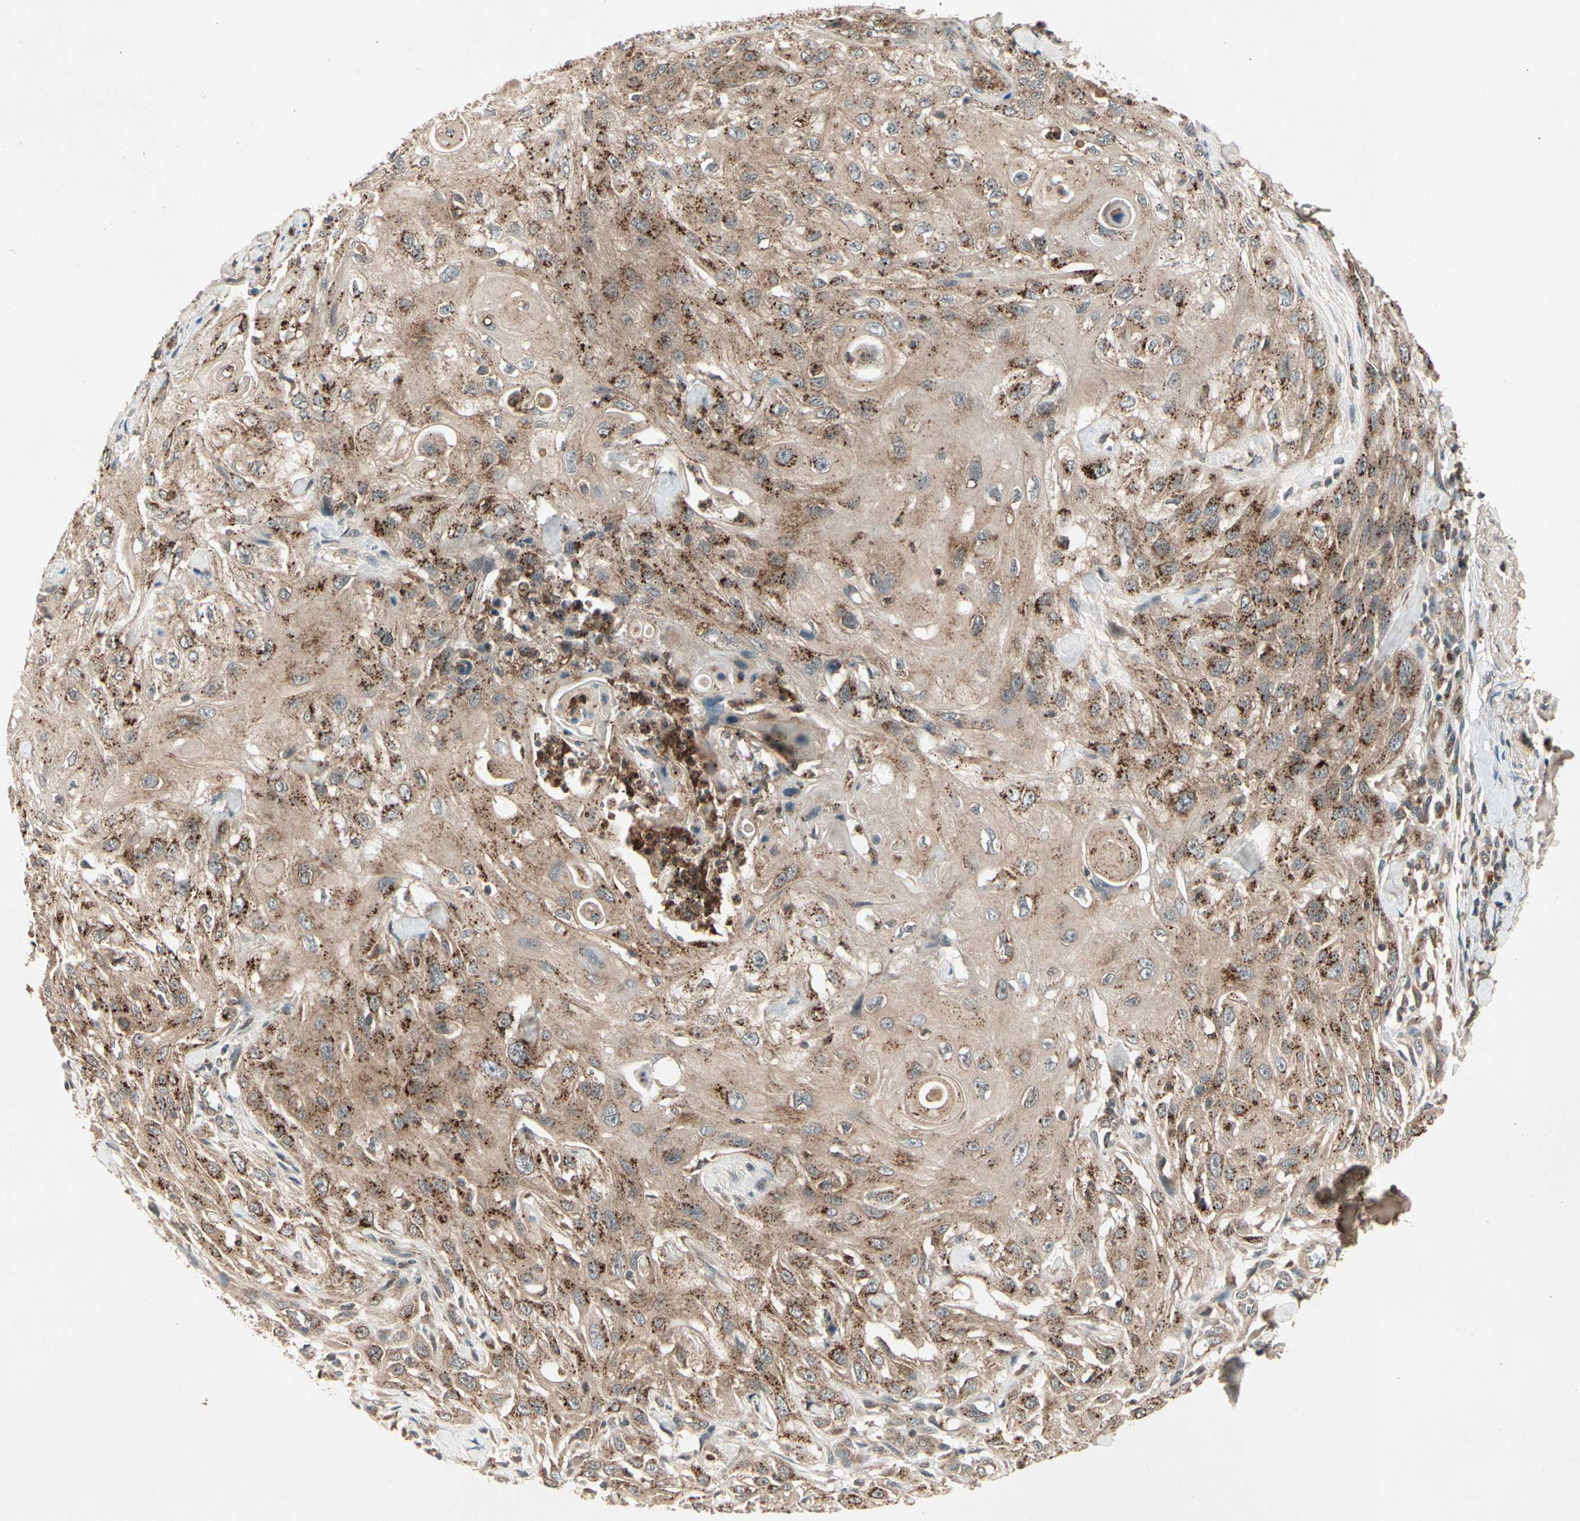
{"staining": {"intensity": "strong", "quantity": ">75%", "location": "cytoplasmic/membranous"}, "tissue": "skin cancer", "cell_type": "Tumor cells", "image_type": "cancer", "snomed": [{"axis": "morphology", "description": "Squamous cell carcinoma, NOS"}, {"axis": "morphology", "description": "Squamous cell carcinoma, metastatic, NOS"}, {"axis": "topography", "description": "Skin"}, {"axis": "topography", "description": "Lymph node"}], "caption": "Protein expression analysis of skin cancer (metastatic squamous cell carcinoma) shows strong cytoplasmic/membranous positivity in approximately >75% of tumor cells. (Stains: DAB in brown, nuclei in blue, Microscopy: brightfield microscopy at high magnification).", "gene": "FLOT1", "patient": {"sex": "male", "age": 75}}